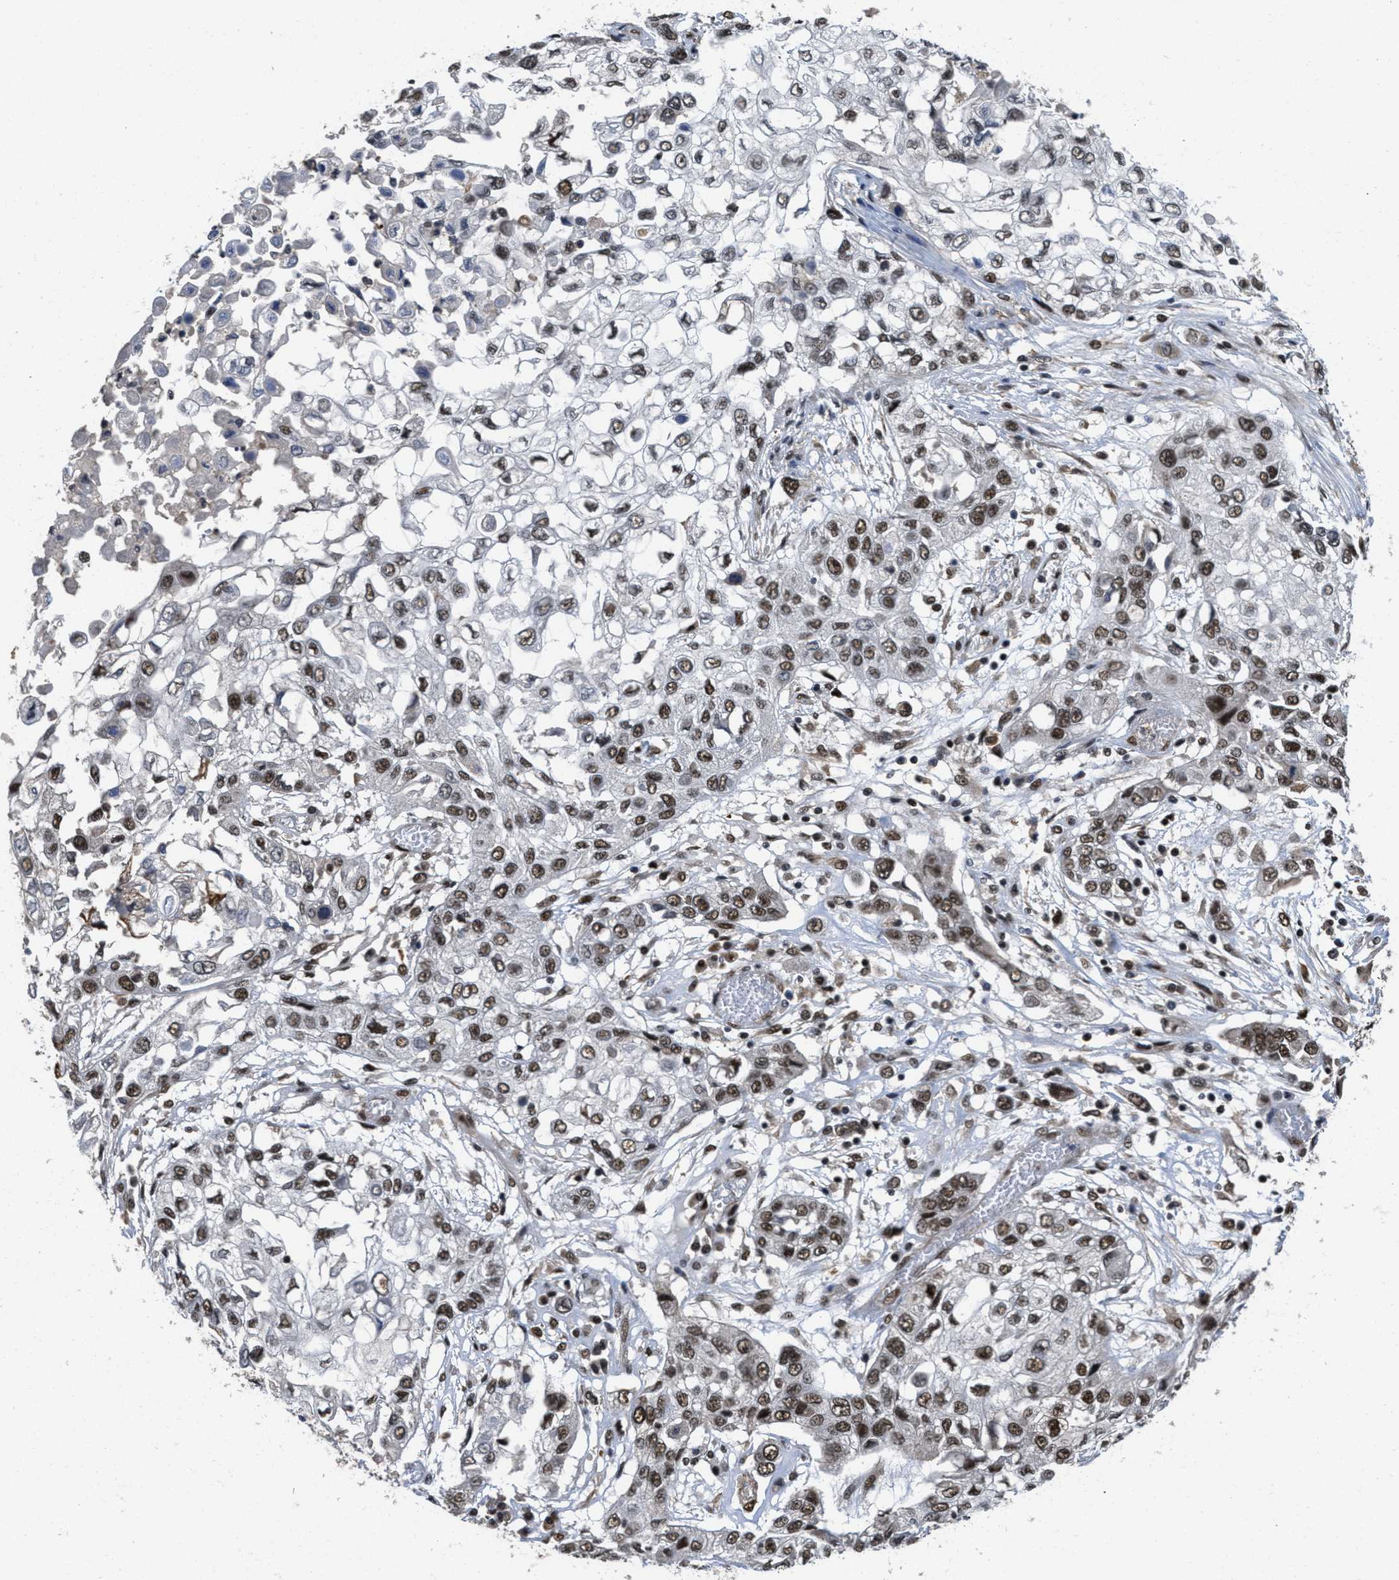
{"staining": {"intensity": "strong", "quantity": ">75%", "location": "nuclear"}, "tissue": "lung cancer", "cell_type": "Tumor cells", "image_type": "cancer", "snomed": [{"axis": "morphology", "description": "Squamous cell carcinoma, NOS"}, {"axis": "topography", "description": "Lung"}], "caption": "Immunohistochemistry of human lung cancer displays high levels of strong nuclear staining in about >75% of tumor cells. (brown staining indicates protein expression, while blue staining denotes nuclei).", "gene": "CUL4B", "patient": {"sex": "male", "age": 71}}